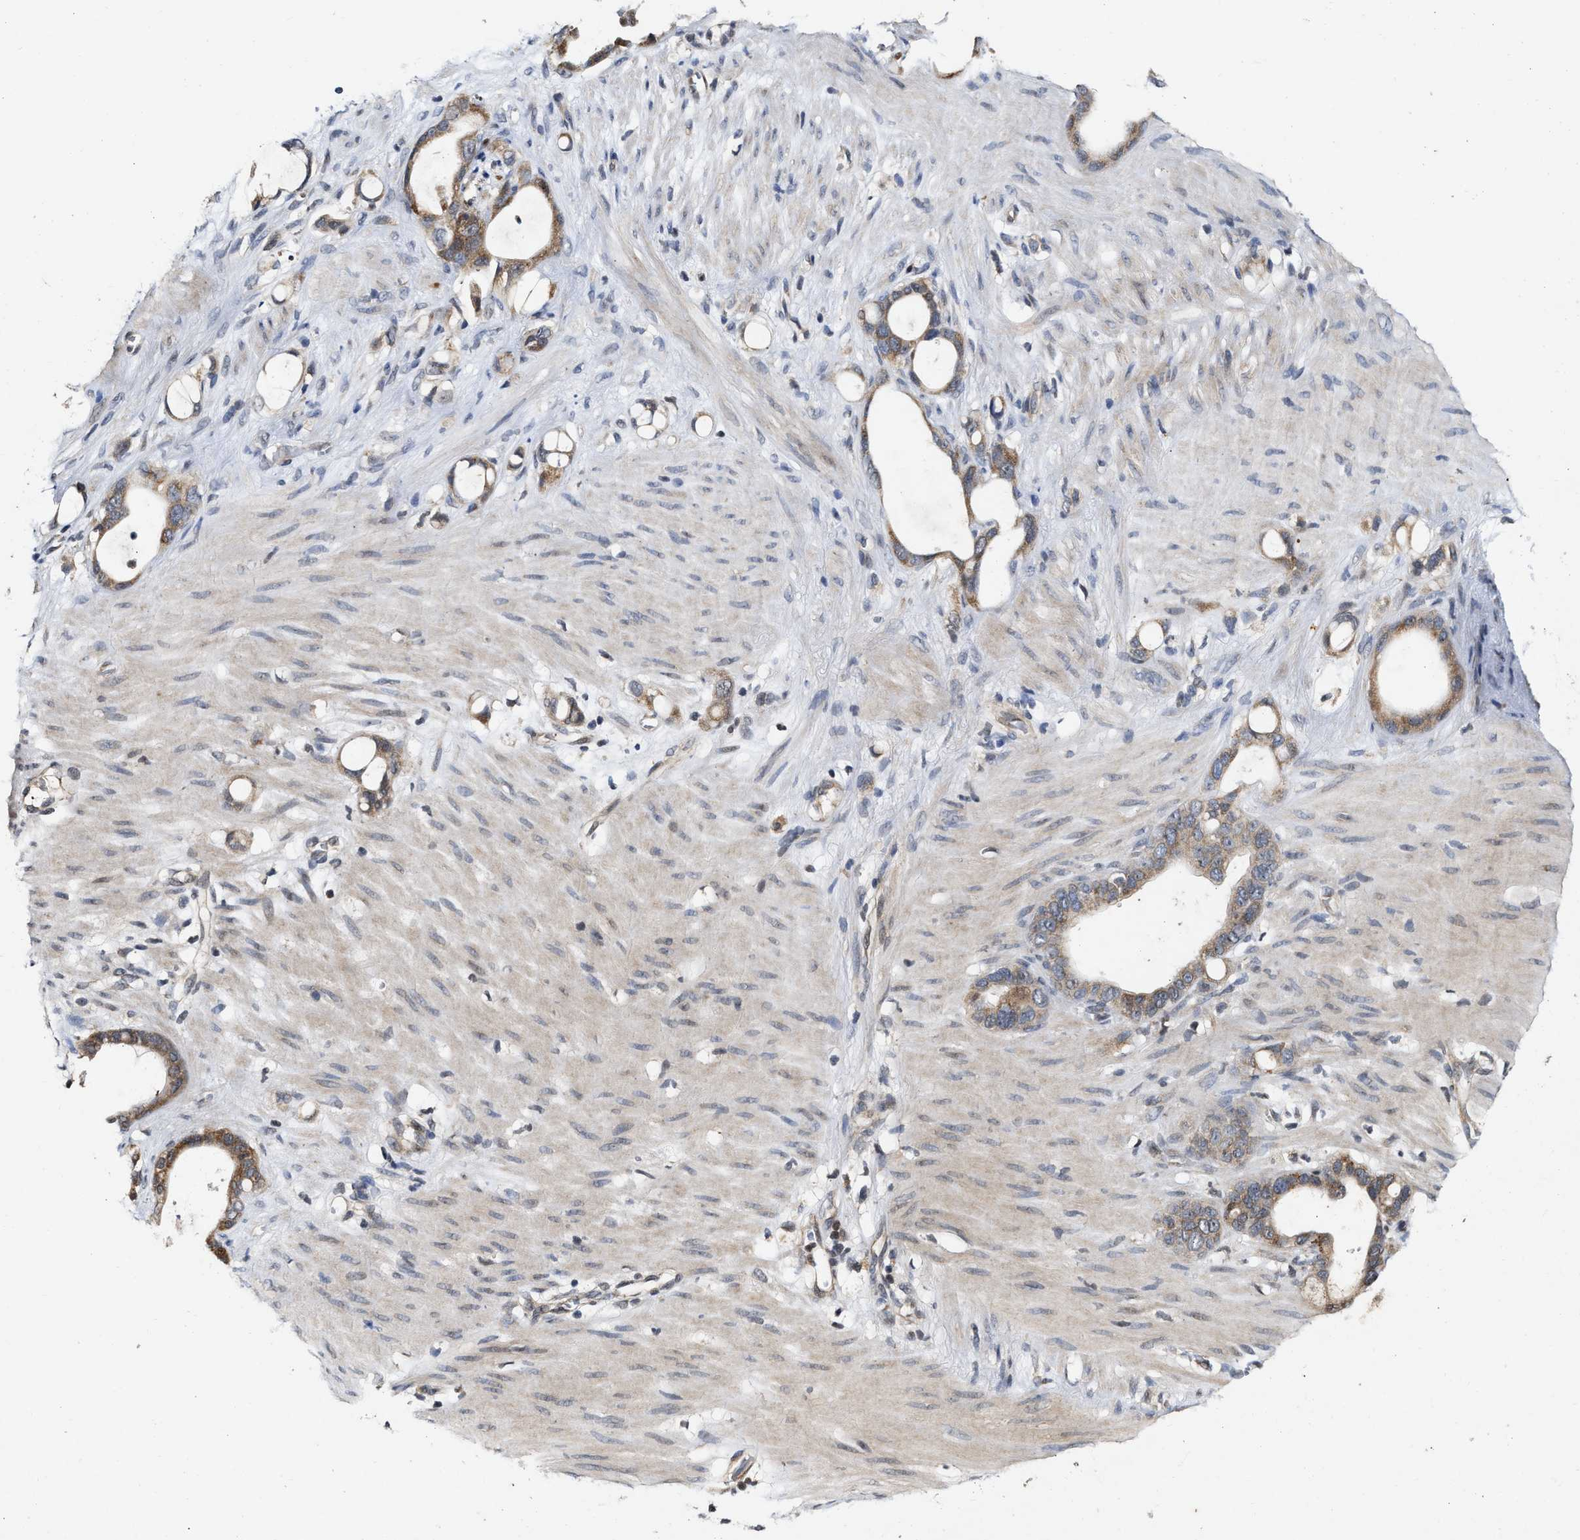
{"staining": {"intensity": "moderate", "quantity": ">75%", "location": "cytoplasmic/membranous"}, "tissue": "stomach cancer", "cell_type": "Tumor cells", "image_type": "cancer", "snomed": [{"axis": "morphology", "description": "Adenocarcinoma, NOS"}, {"axis": "topography", "description": "Stomach"}], "caption": "Immunohistochemistry micrograph of human stomach cancer stained for a protein (brown), which displays medium levels of moderate cytoplasmic/membranous expression in approximately >75% of tumor cells.", "gene": "CFLAR", "patient": {"sex": "female", "age": 75}}